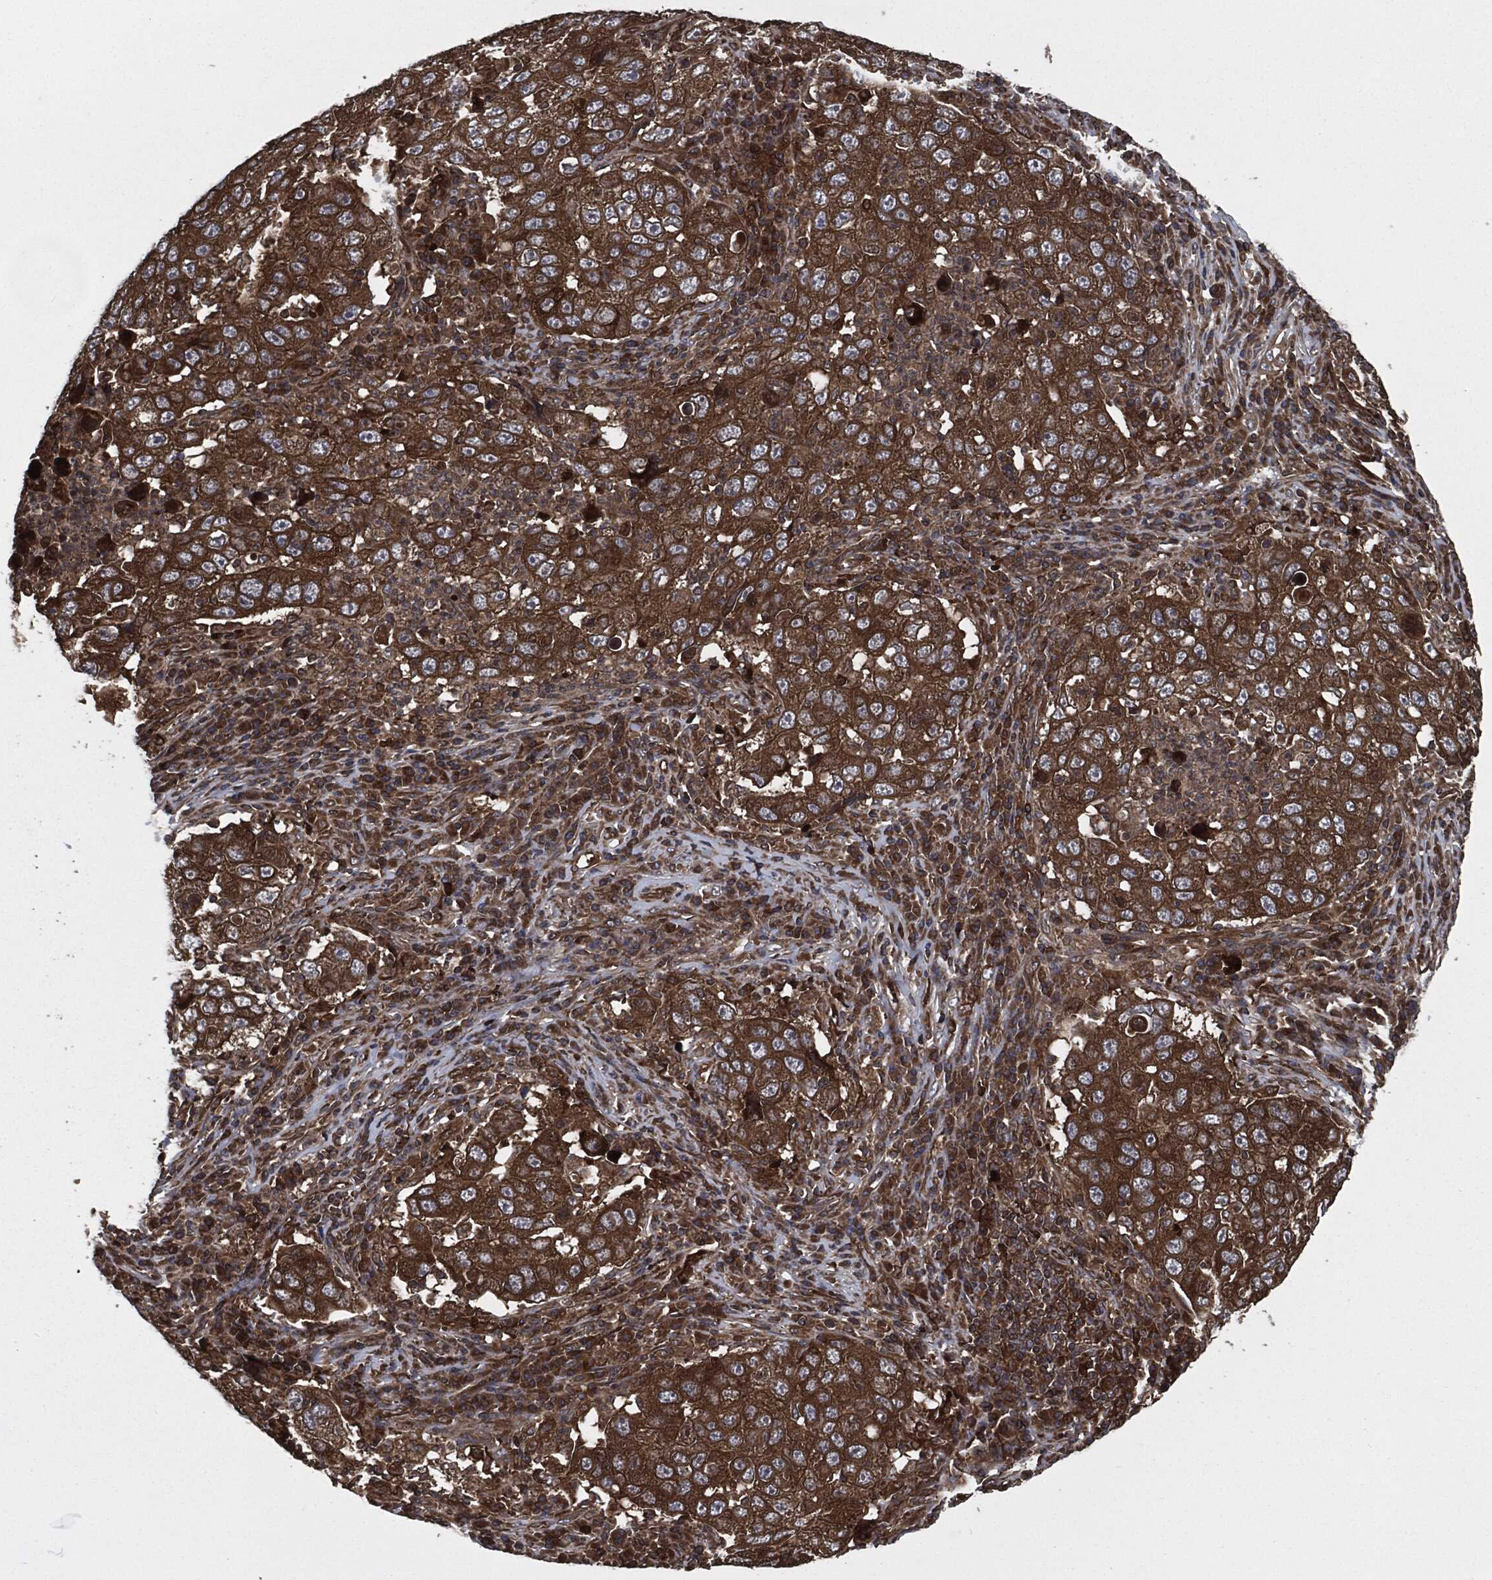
{"staining": {"intensity": "strong", "quantity": ">75%", "location": "cytoplasmic/membranous"}, "tissue": "lung cancer", "cell_type": "Tumor cells", "image_type": "cancer", "snomed": [{"axis": "morphology", "description": "Adenocarcinoma, NOS"}, {"axis": "topography", "description": "Lung"}], "caption": "This photomicrograph shows immunohistochemistry (IHC) staining of human lung adenocarcinoma, with high strong cytoplasmic/membranous expression in about >75% of tumor cells.", "gene": "RAP1GDS1", "patient": {"sex": "male", "age": 73}}